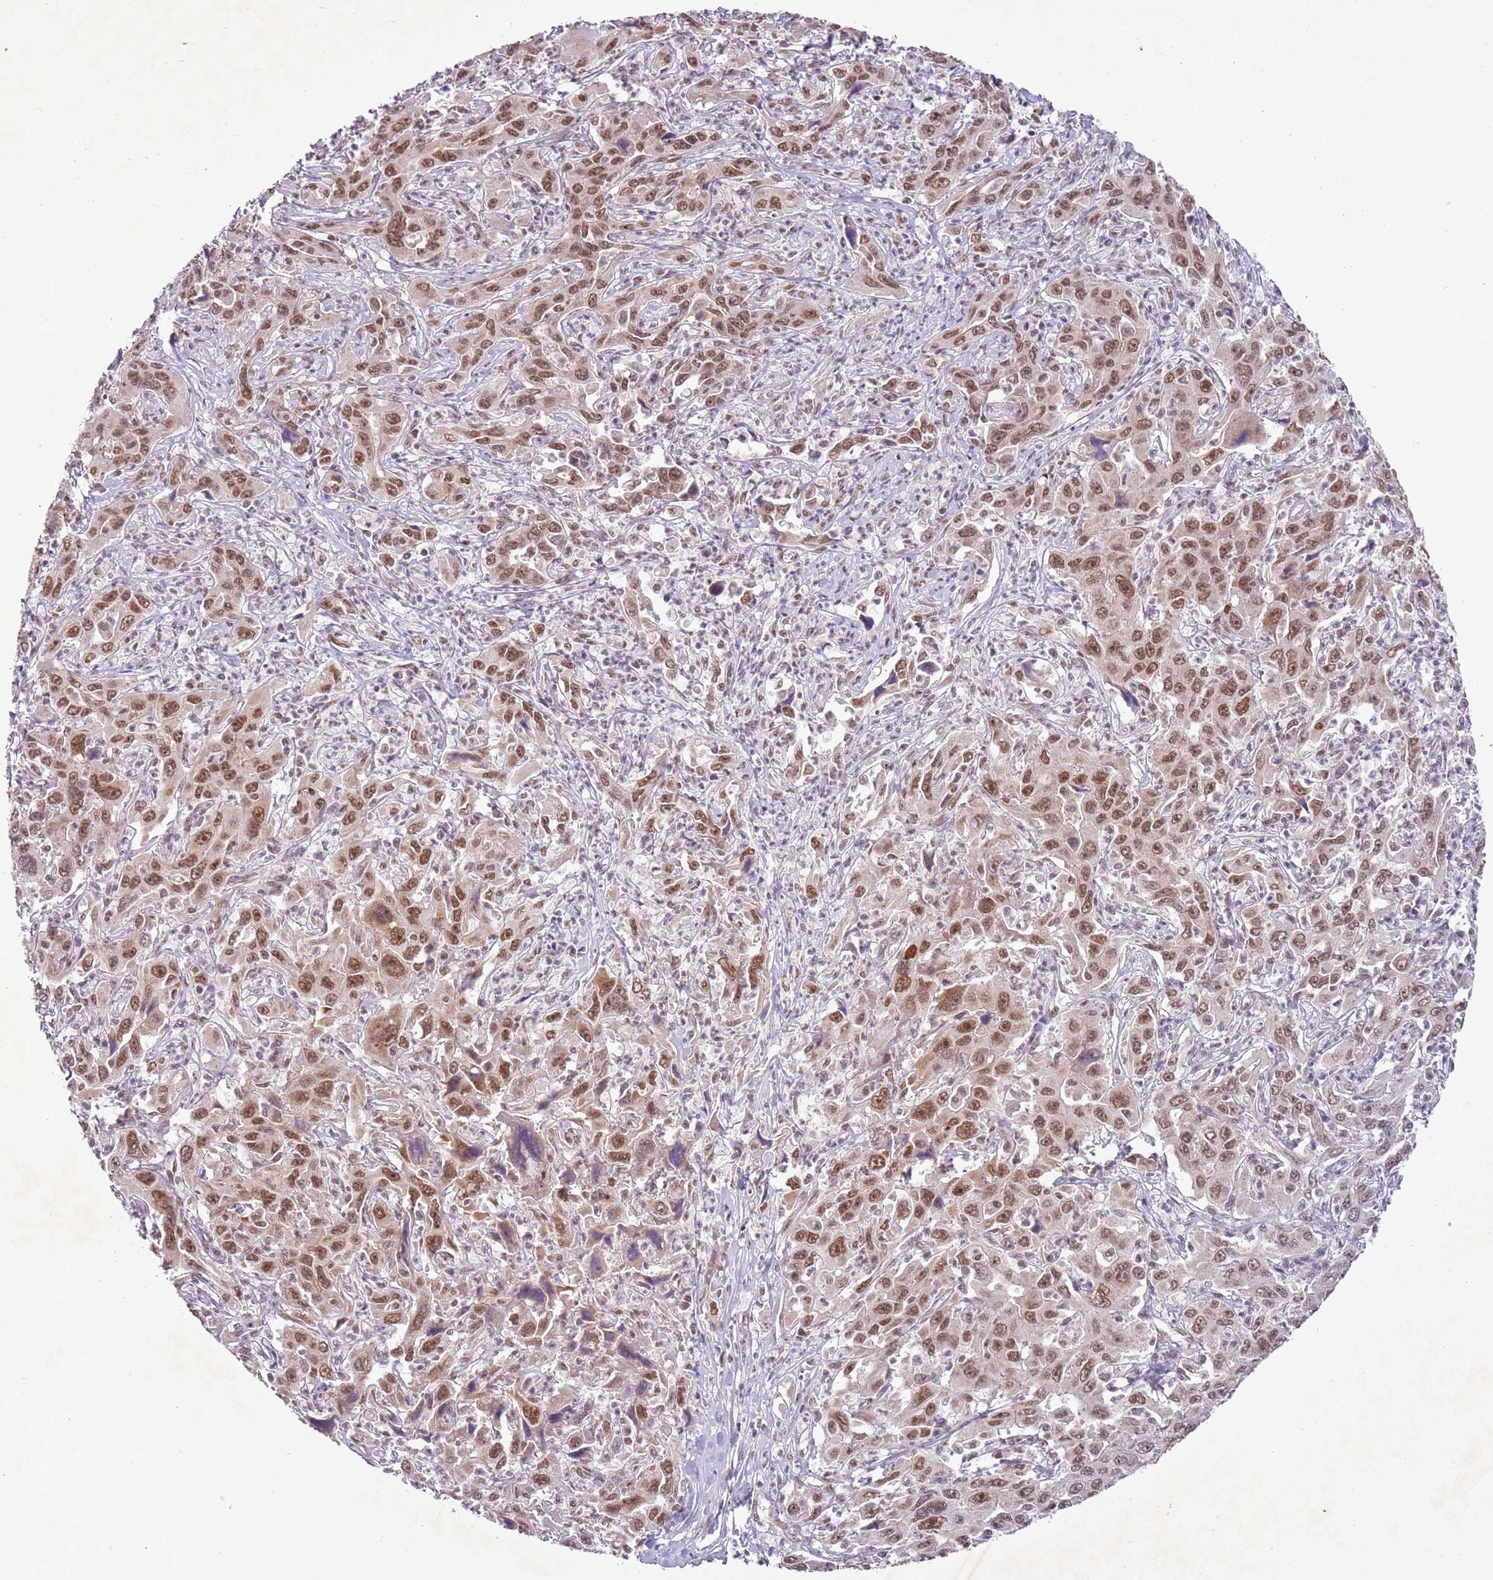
{"staining": {"intensity": "moderate", "quantity": ">75%", "location": "nuclear"}, "tissue": "liver cancer", "cell_type": "Tumor cells", "image_type": "cancer", "snomed": [{"axis": "morphology", "description": "Carcinoma, Hepatocellular, NOS"}, {"axis": "topography", "description": "Liver"}], "caption": "There is medium levels of moderate nuclear staining in tumor cells of liver cancer, as demonstrated by immunohistochemical staining (brown color).", "gene": "FAM120AOS", "patient": {"sex": "male", "age": 63}}